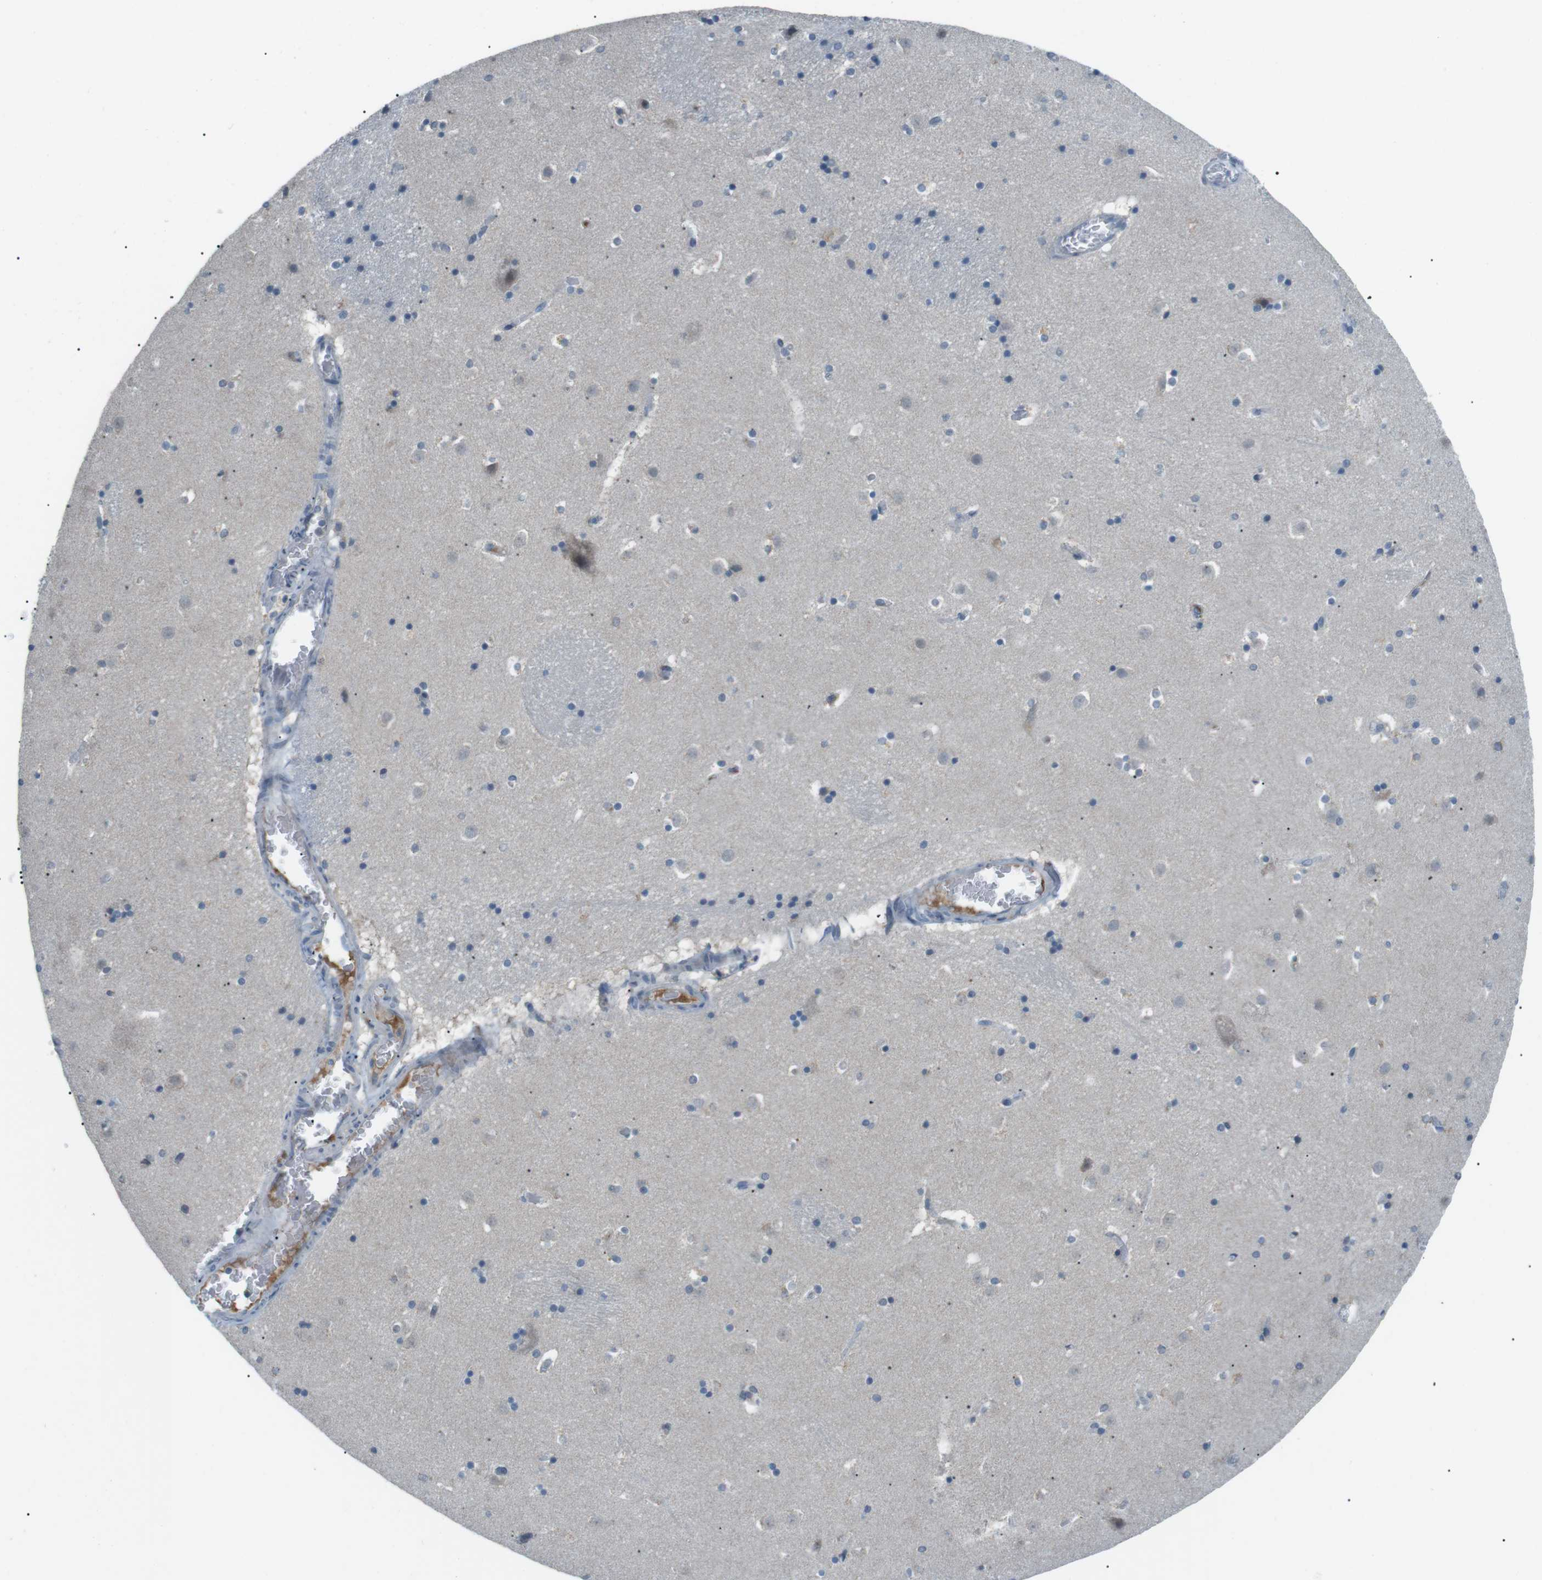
{"staining": {"intensity": "negative", "quantity": "none", "location": "none"}, "tissue": "caudate", "cell_type": "Glial cells", "image_type": "normal", "snomed": [{"axis": "morphology", "description": "Normal tissue, NOS"}, {"axis": "topography", "description": "Lateral ventricle wall"}], "caption": "Immunohistochemical staining of unremarkable caudate displays no significant staining in glial cells.", "gene": "FCRLA", "patient": {"sex": "male", "age": 45}}